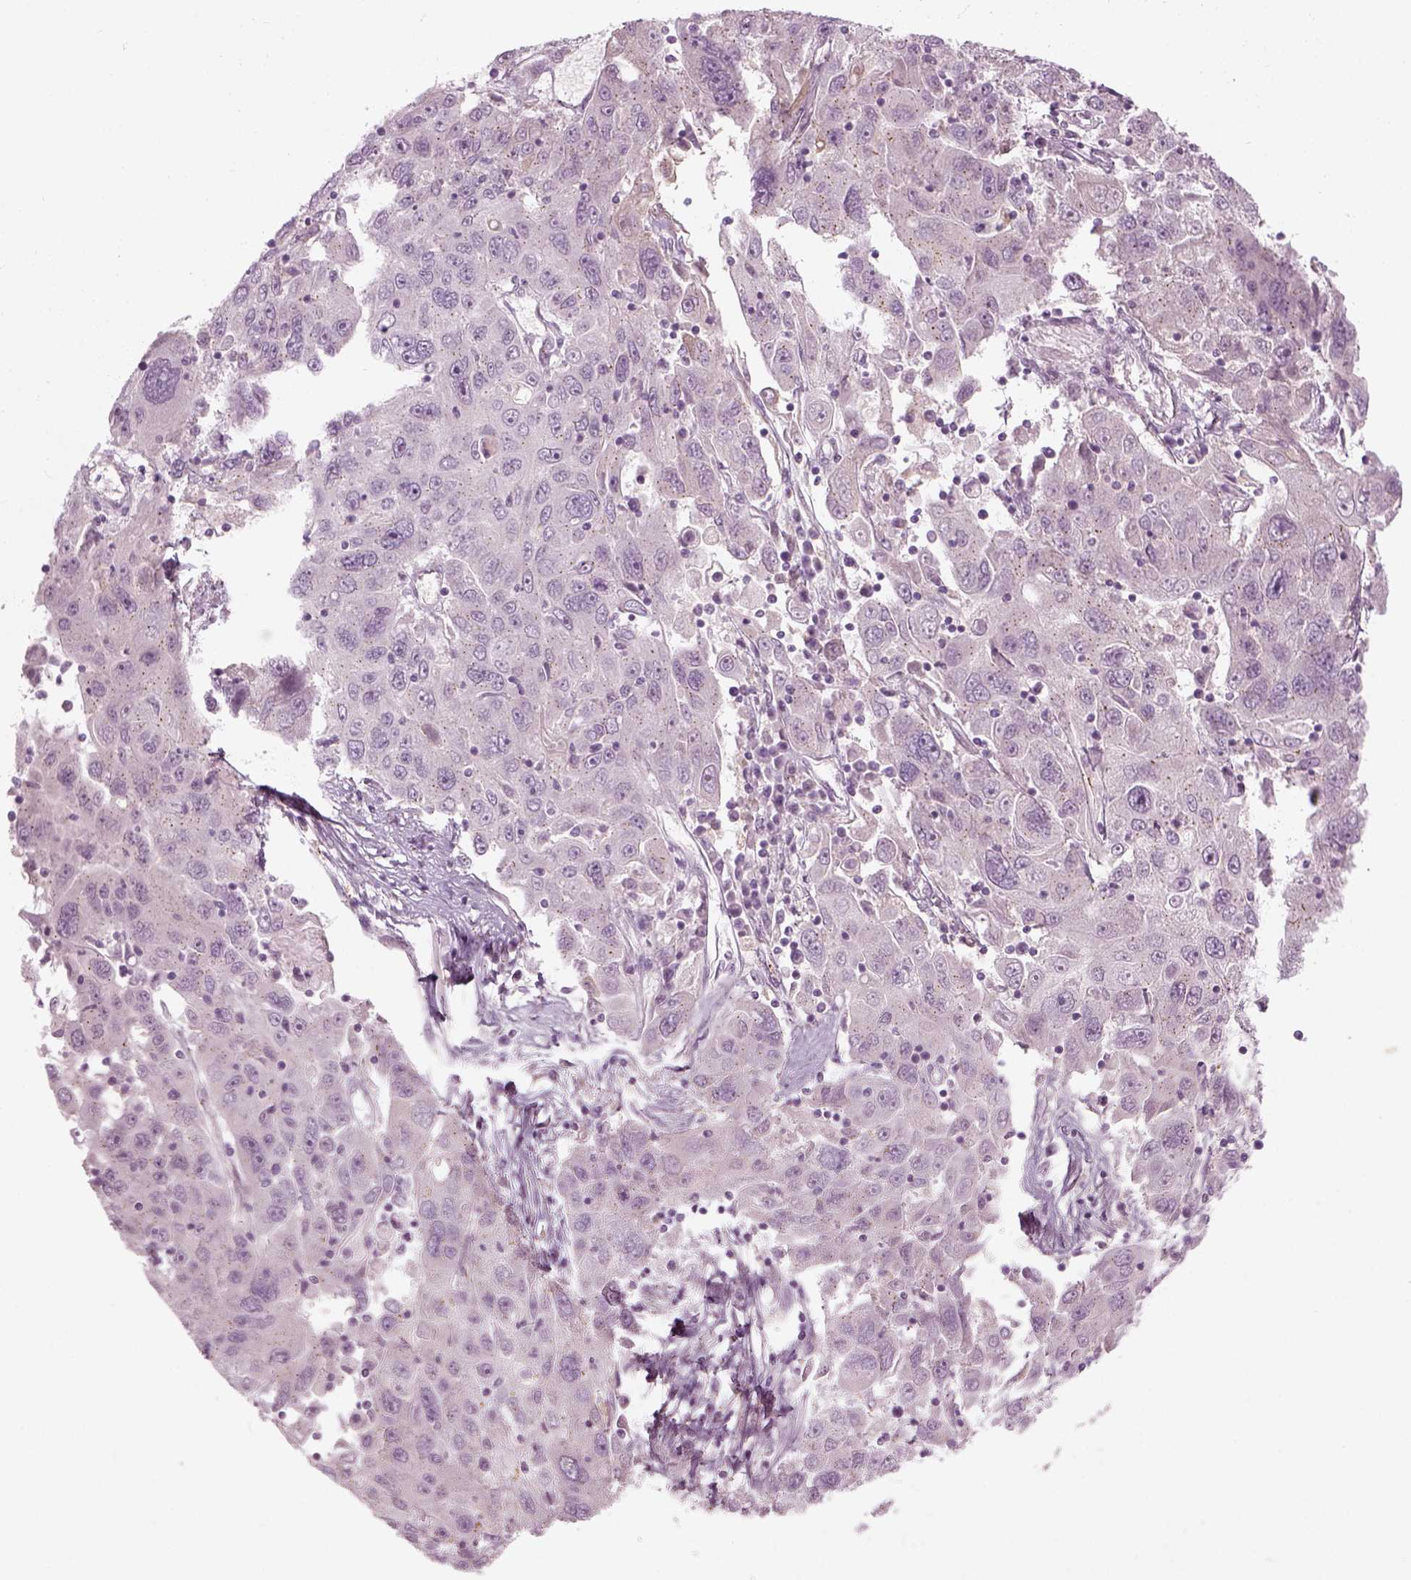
{"staining": {"intensity": "negative", "quantity": "none", "location": "none"}, "tissue": "stomach cancer", "cell_type": "Tumor cells", "image_type": "cancer", "snomed": [{"axis": "morphology", "description": "Adenocarcinoma, NOS"}, {"axis": "topography", "description": "Stomach"}], "caption": "The IHC histopathology image has no significant expression in tumor cells of stomach adenocarcinoma tissue.", "gene": "MLIP", "patient": {"sex": "male", "age": 56}}